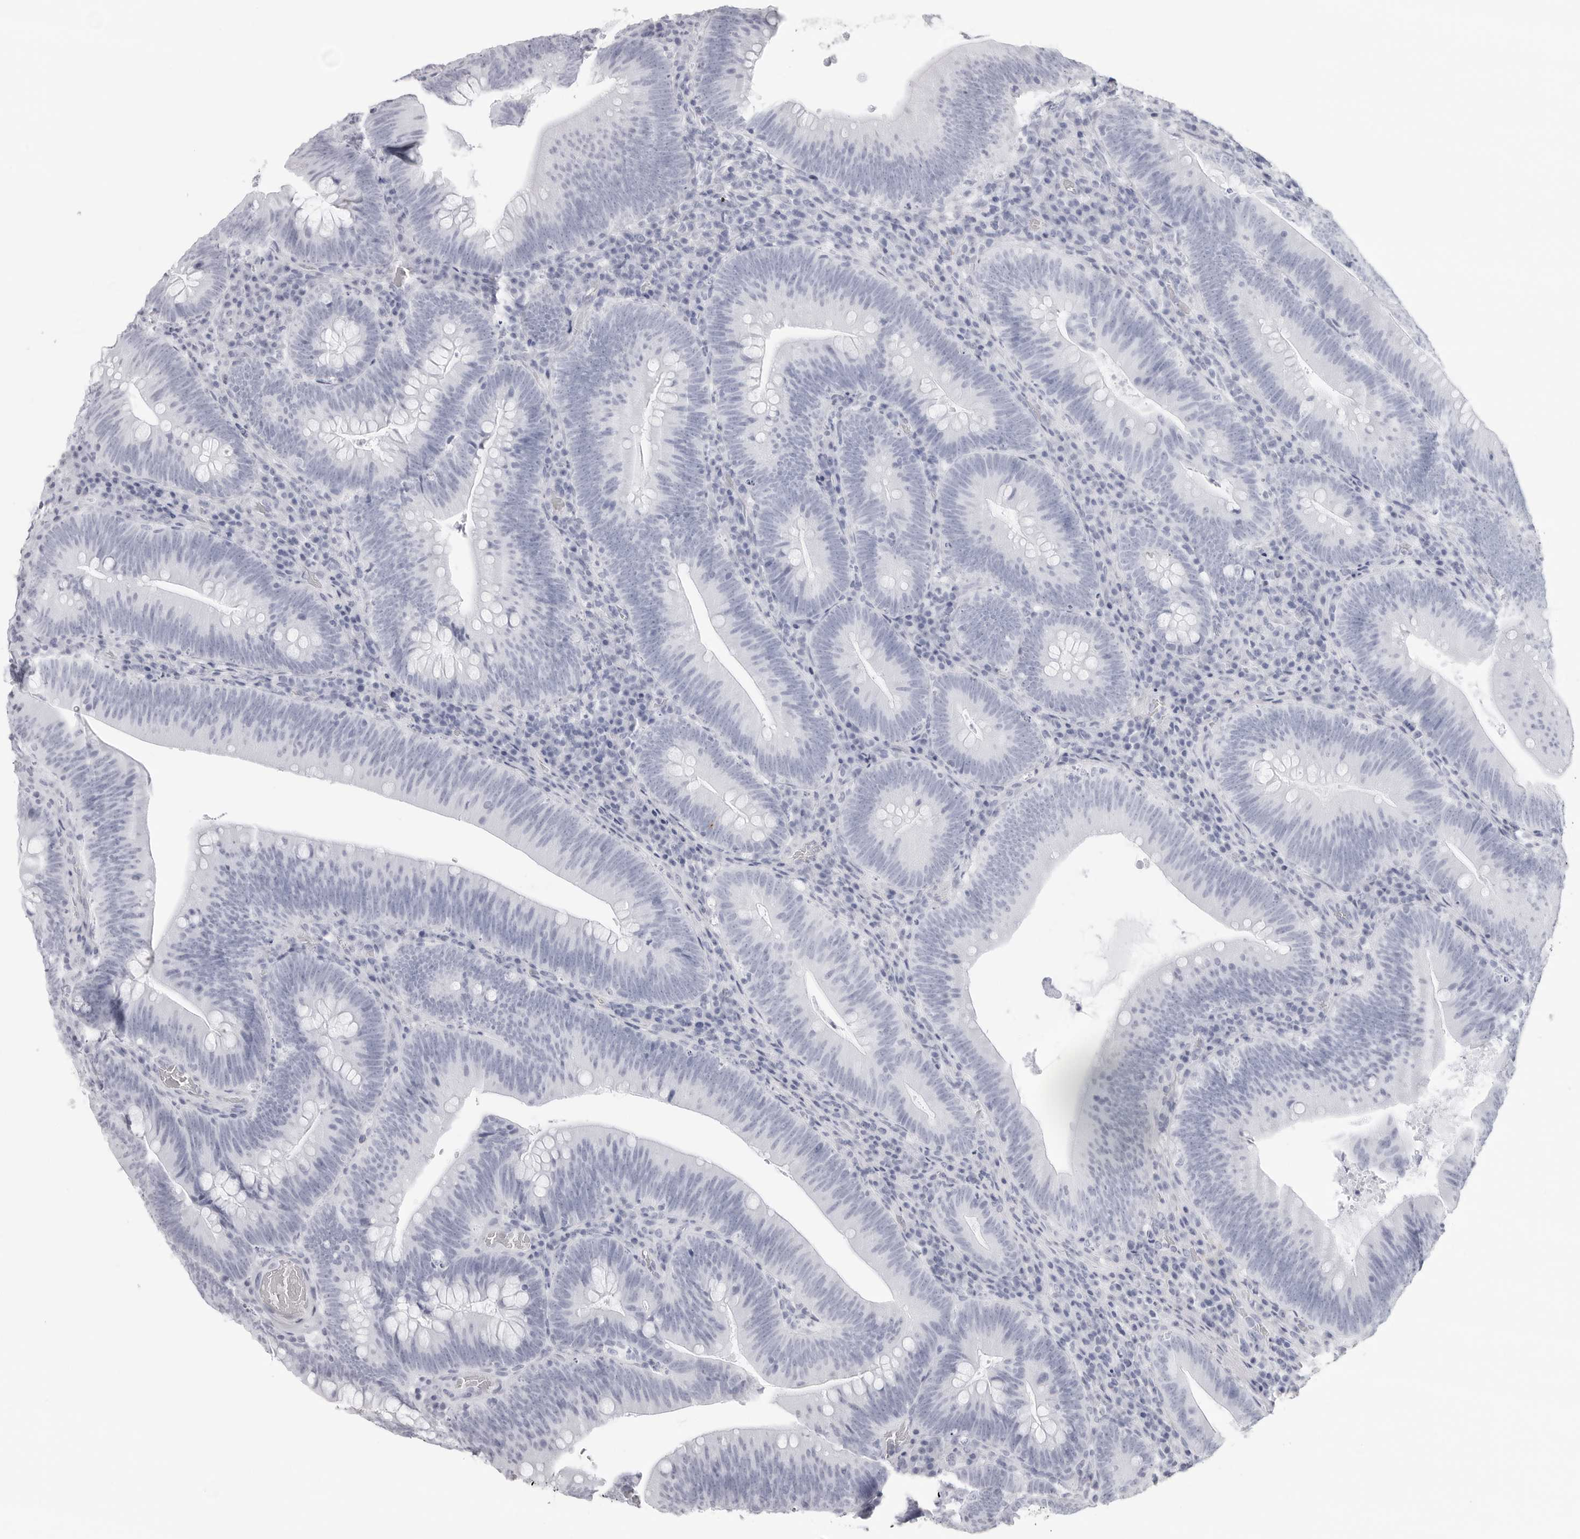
{"staining": {"intensity": "negative", "quantity": "none", "location": "none"}, "tissue": "colorectal cancer", "cell_type": "Tumor cells", "image_type": "cancer", "snomed": [{"axis": "morphology", "description": "Normal tissue, NOS"}, {"axis": "topography", "description": "Colon"}], "caption": "High power microscopy histopathology image of an IHC photomicrograph of colorectal cancer, revealing no significant expression in tumor cells.", "gene": "CST2", "patient": {"sex": "female", "age": 82}}